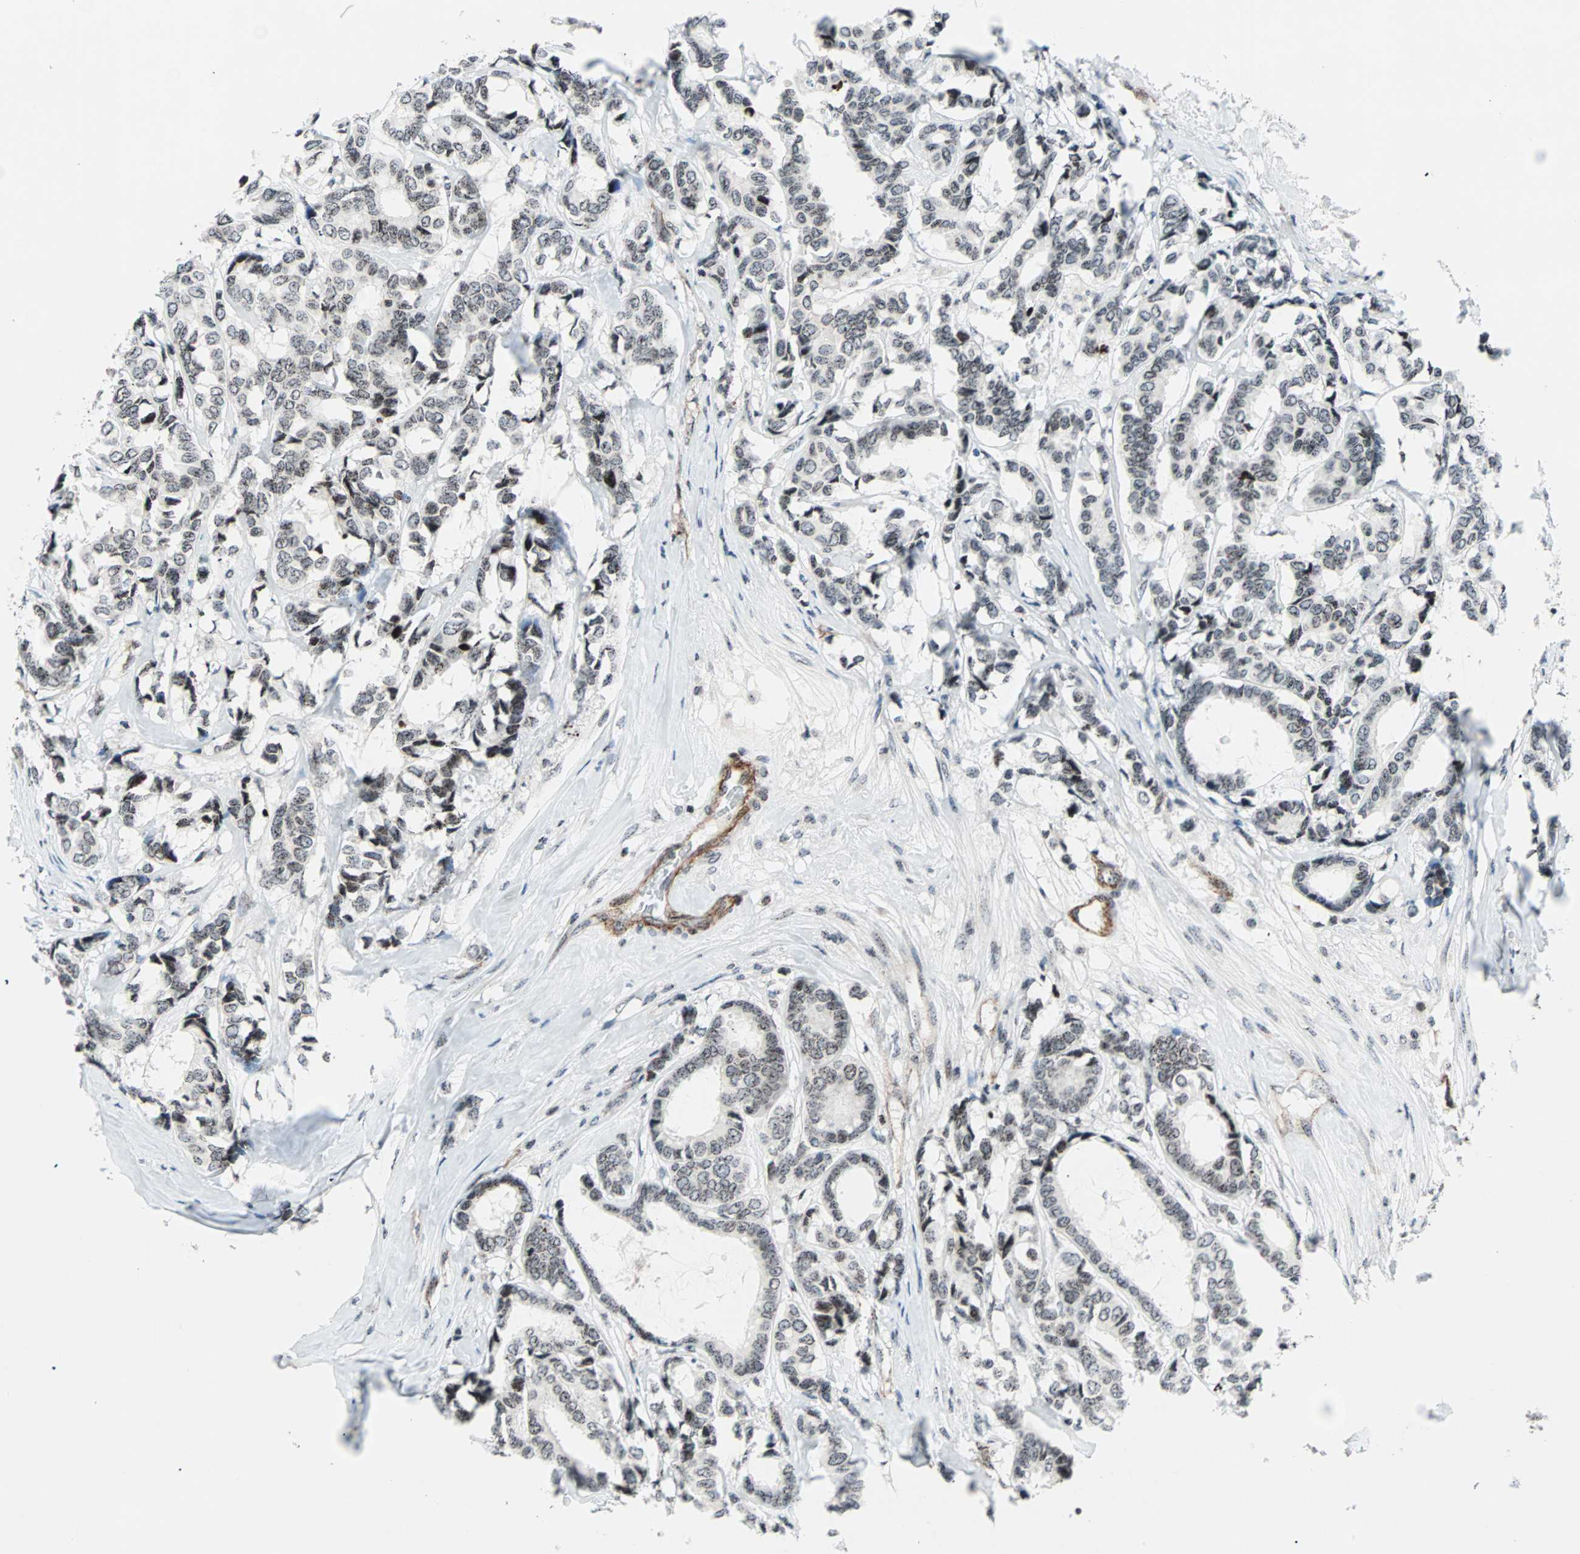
{"staining": {"intensity": "weak", "quantity": ">75%", "location": "nuclear"}, "tissue": "breast cancer", "cell_type": "Tumor cells", "image_type": "cancer", "snomed": [{"axis": "morphology", "description": "Duct carcinoma"}, {"axis": "topography", "description": "Breast"}], "caption": "Protein analysis of breast intraductal carcinoma tissue shows weak nuclear staining in approximately >75% of tumor cells. The protein is shown in brown color, while the nuclei are stained blue.", "gene": "CENPA", "patient": {"sex": "female", "age": 87}}